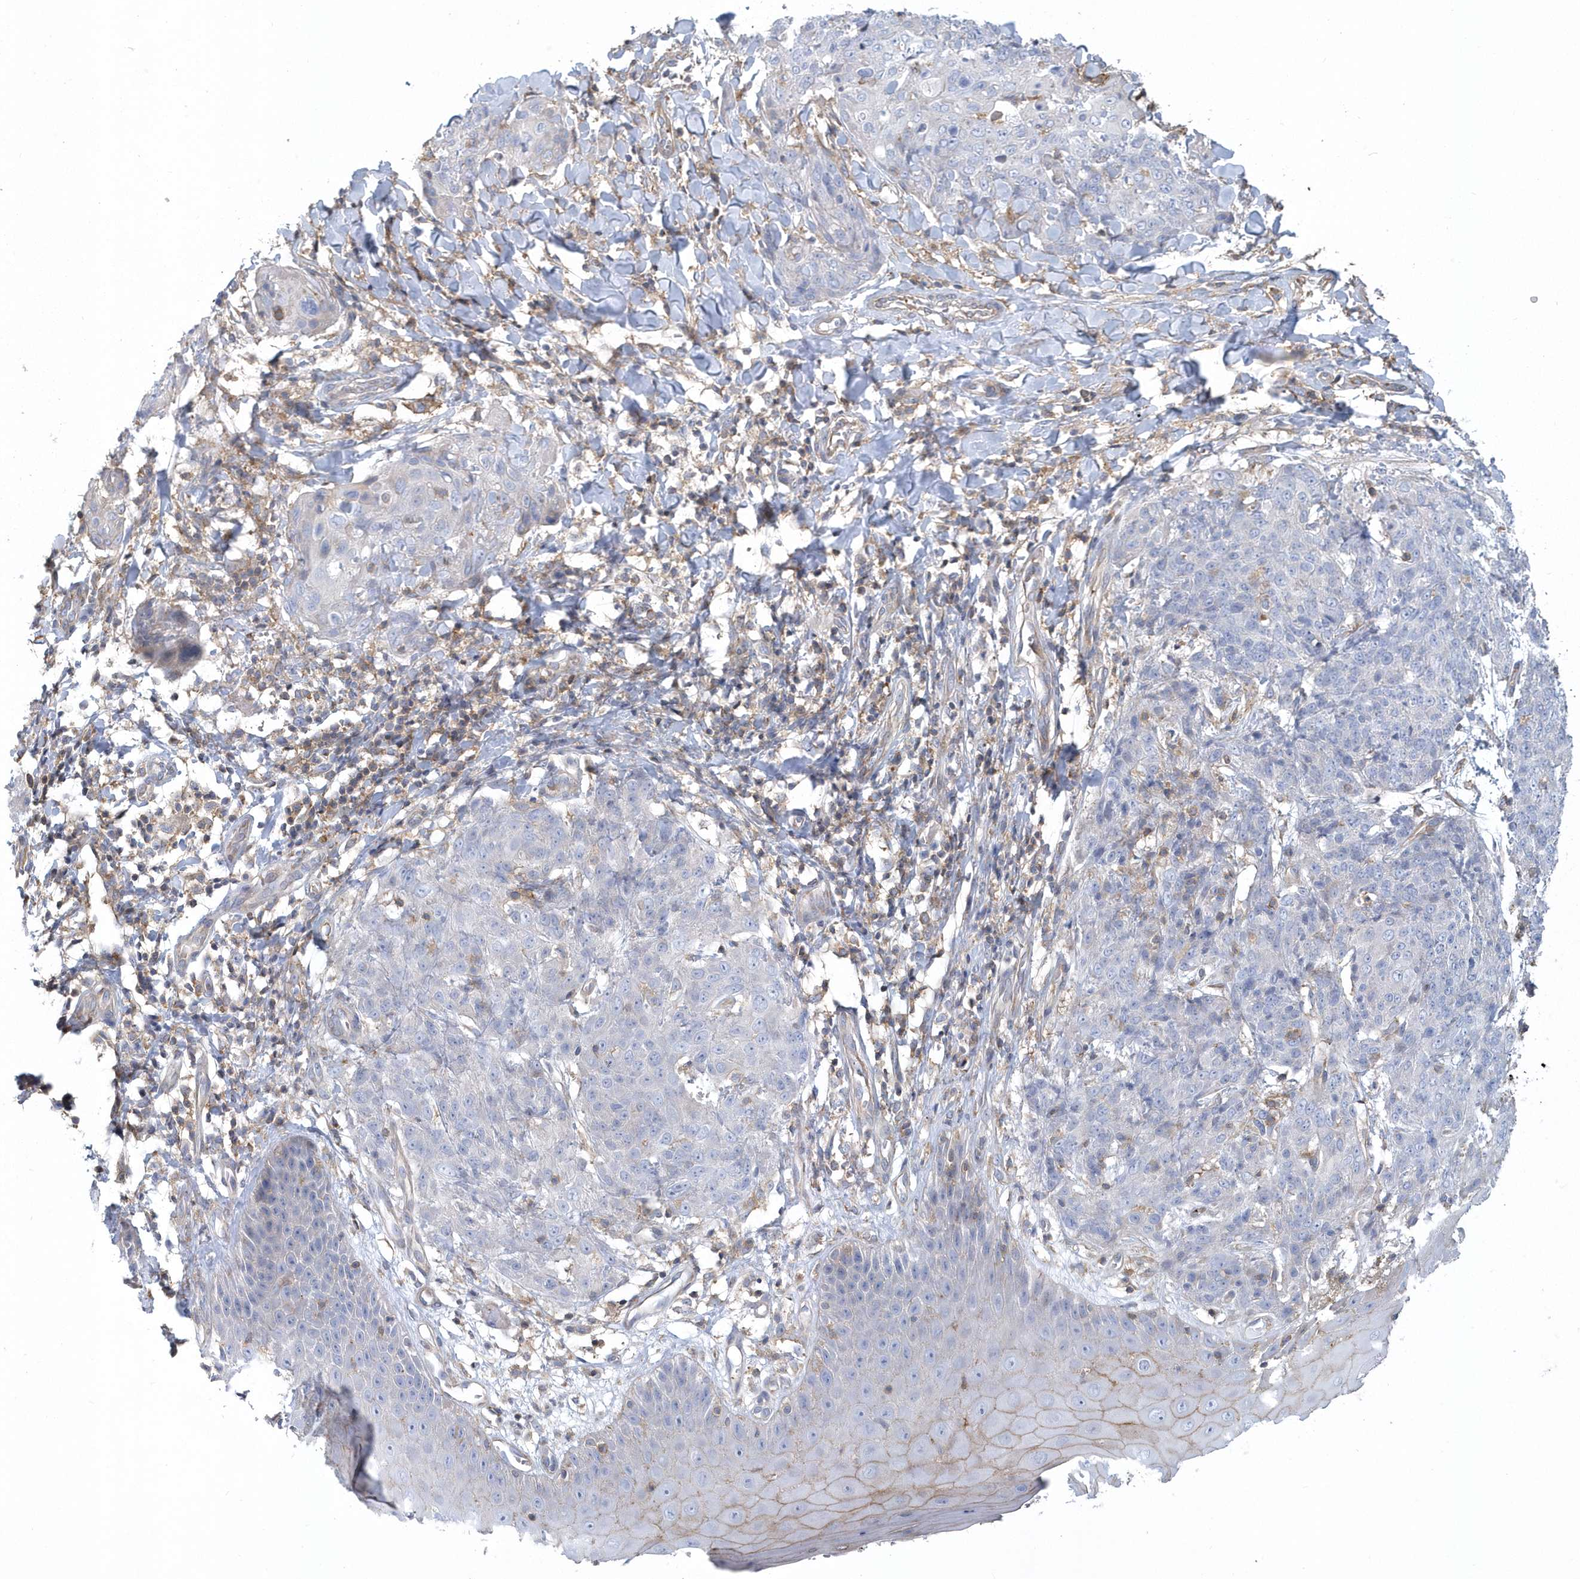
{"staining": {"intensity": "negative", "quantity": "none", "location": "none"}, "tissue": "skin cancer", "cell_type": "Tumor cells", "image_type": "cancer", "snomed": [{"axis": "morphology", "description": "Squamous cell carcinoma, NOS"}, {"axis": "topography", "description": "Skin"}, {"axis": "topography", "description": "Vulva"}], "caption": "Immunohistochemistry histopathology image of squamous cell carcinoma (skin) stained for a protein (brown), which shows no expression in tumor cells. (Brightfield microscopy of DAB (3,3'-diaminobenzidine) immunohistochemistry (IHC) at high magnification).", "gene": "ARAP2", "patient": {"sex": "female", "age": 85}}